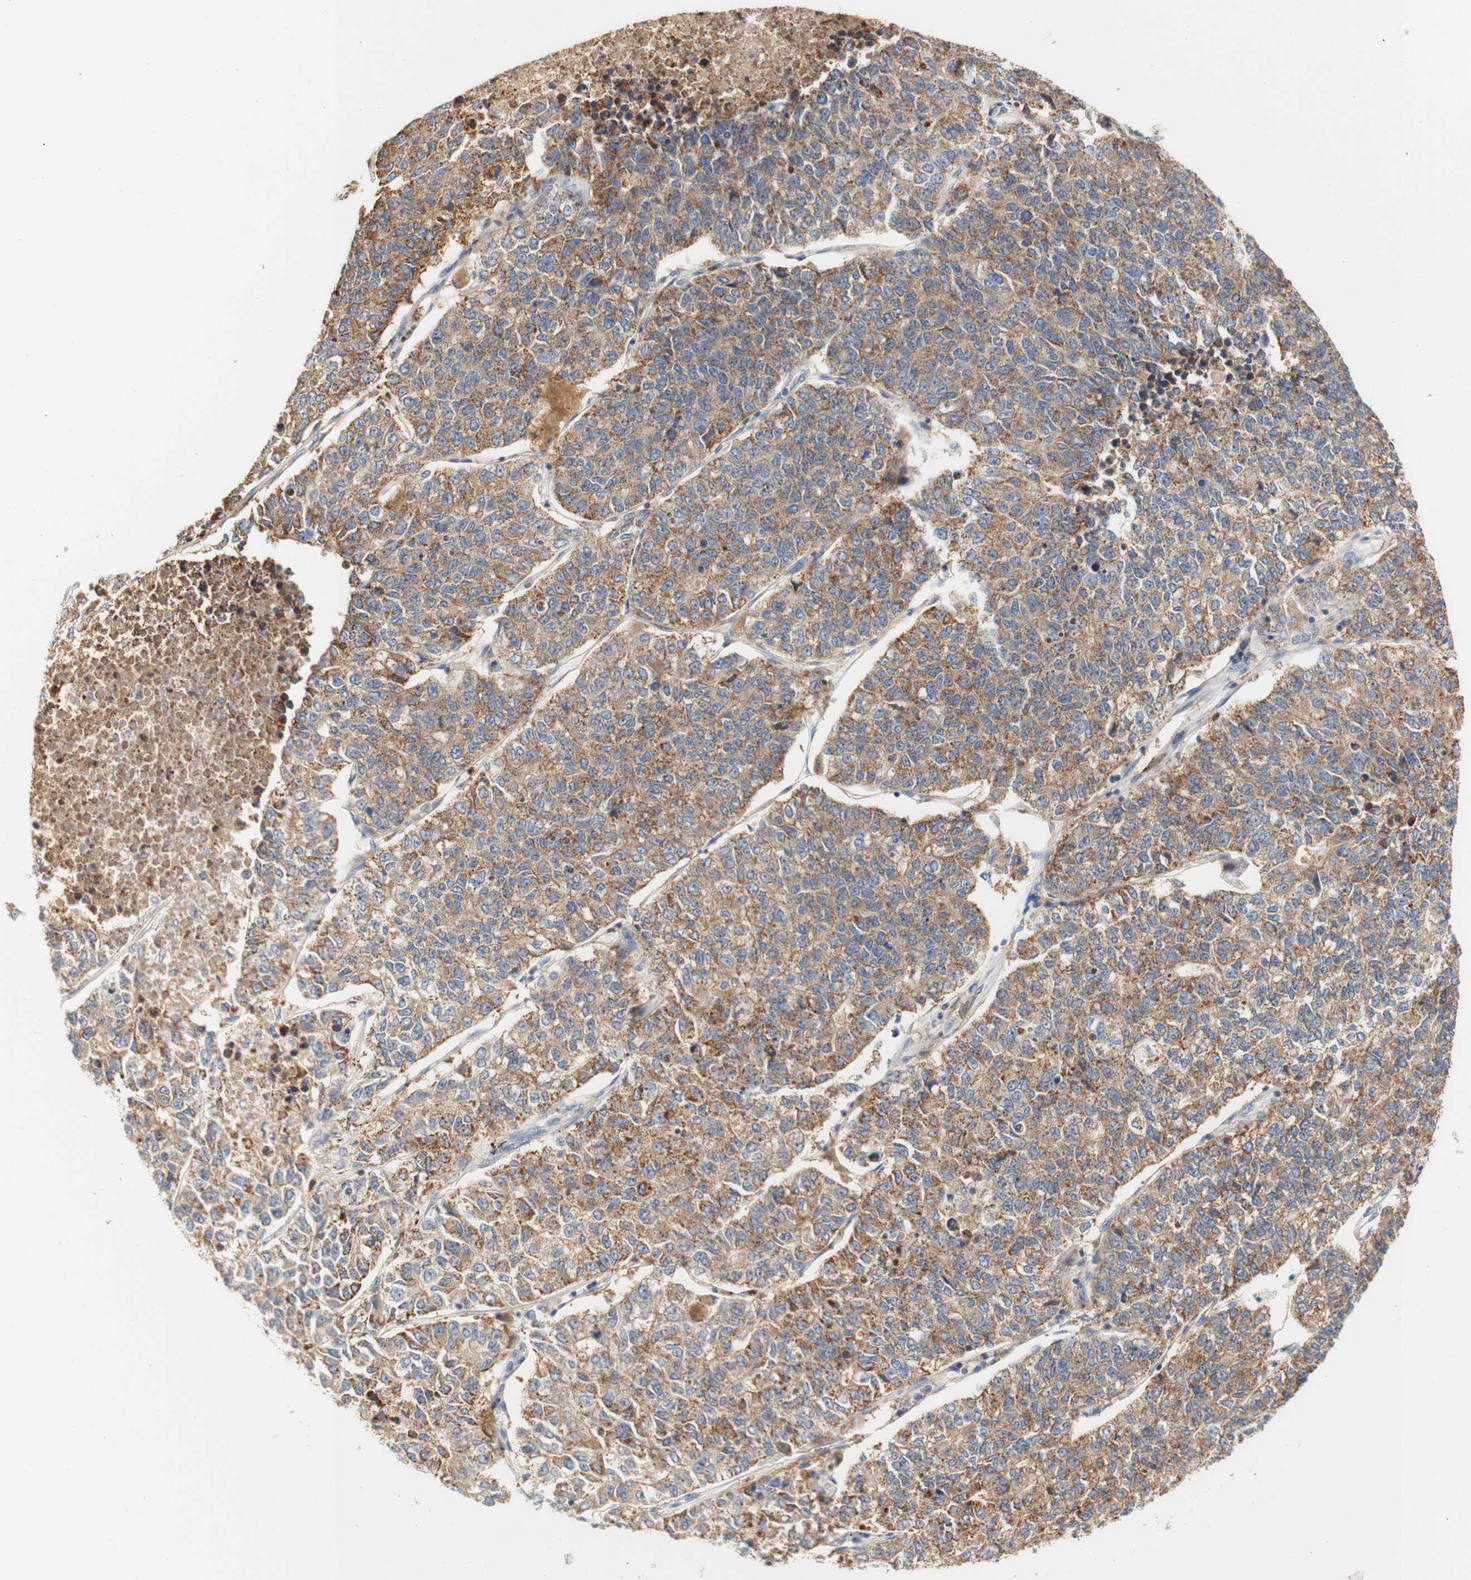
{"staining": {"intensity": "moderate", "quantity": ">75%", "location": "cytoplasmic/membranous"}, "tissue": "lung cancer", "cell_type": "Tumor cells", "image_type": "cancer", "snomed": [{"axis": "morphology", "description": "Adenocarcinoma, NOS"}, {"axis": "topography", "description": "Lung"}], "caption": "IHC of adenocarcinoma (lung) displays medium levels of moderate cytoplasmic/membranous expression in approximately >75% of tumor cells. (IHC, brightfield microscopy, high magnification).", "gene": "PCDH7", "patient": {"sex": "male", "age": 49}}